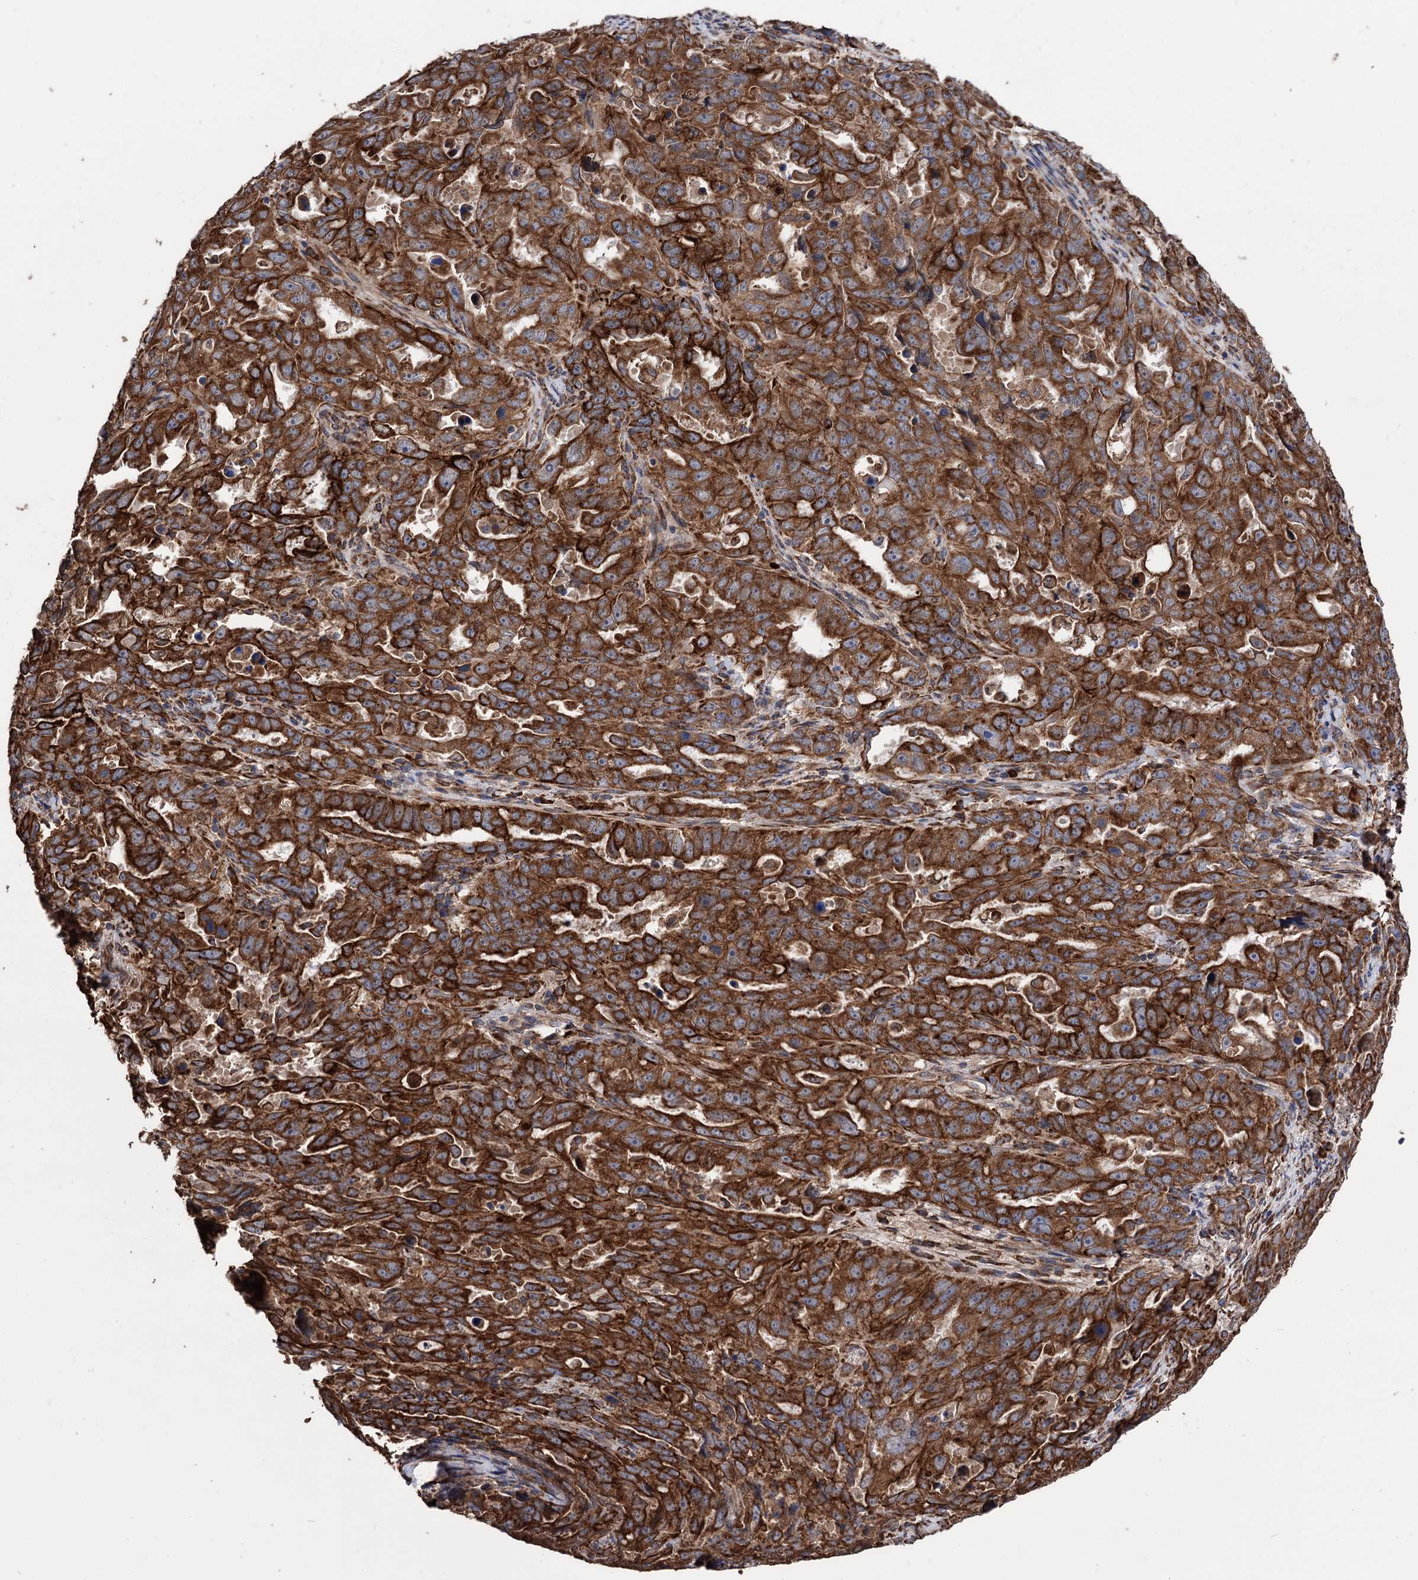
{"staining": {"intensity": "strong", "quantity": ">75%", "location": "cytoplasmic/membranous"}, "tissue": "endometrial cancer", "cell_type": "Tumor cells", "image_type": "cancer", "snomed": [{"axis": "morphology", "description": "Adenocarcinoma, NOS"}, {"axis": "topography", "description": "Endometrium"}], "caption": "Endometrial cancer stained with DAB immunohistochemistry exhibits high levels of strong cytoplasmic/membranous positivity in approximately >75% of tumor cells.", "gene": "CDAN1", "patient": {"sex": "female", "age": 65}}